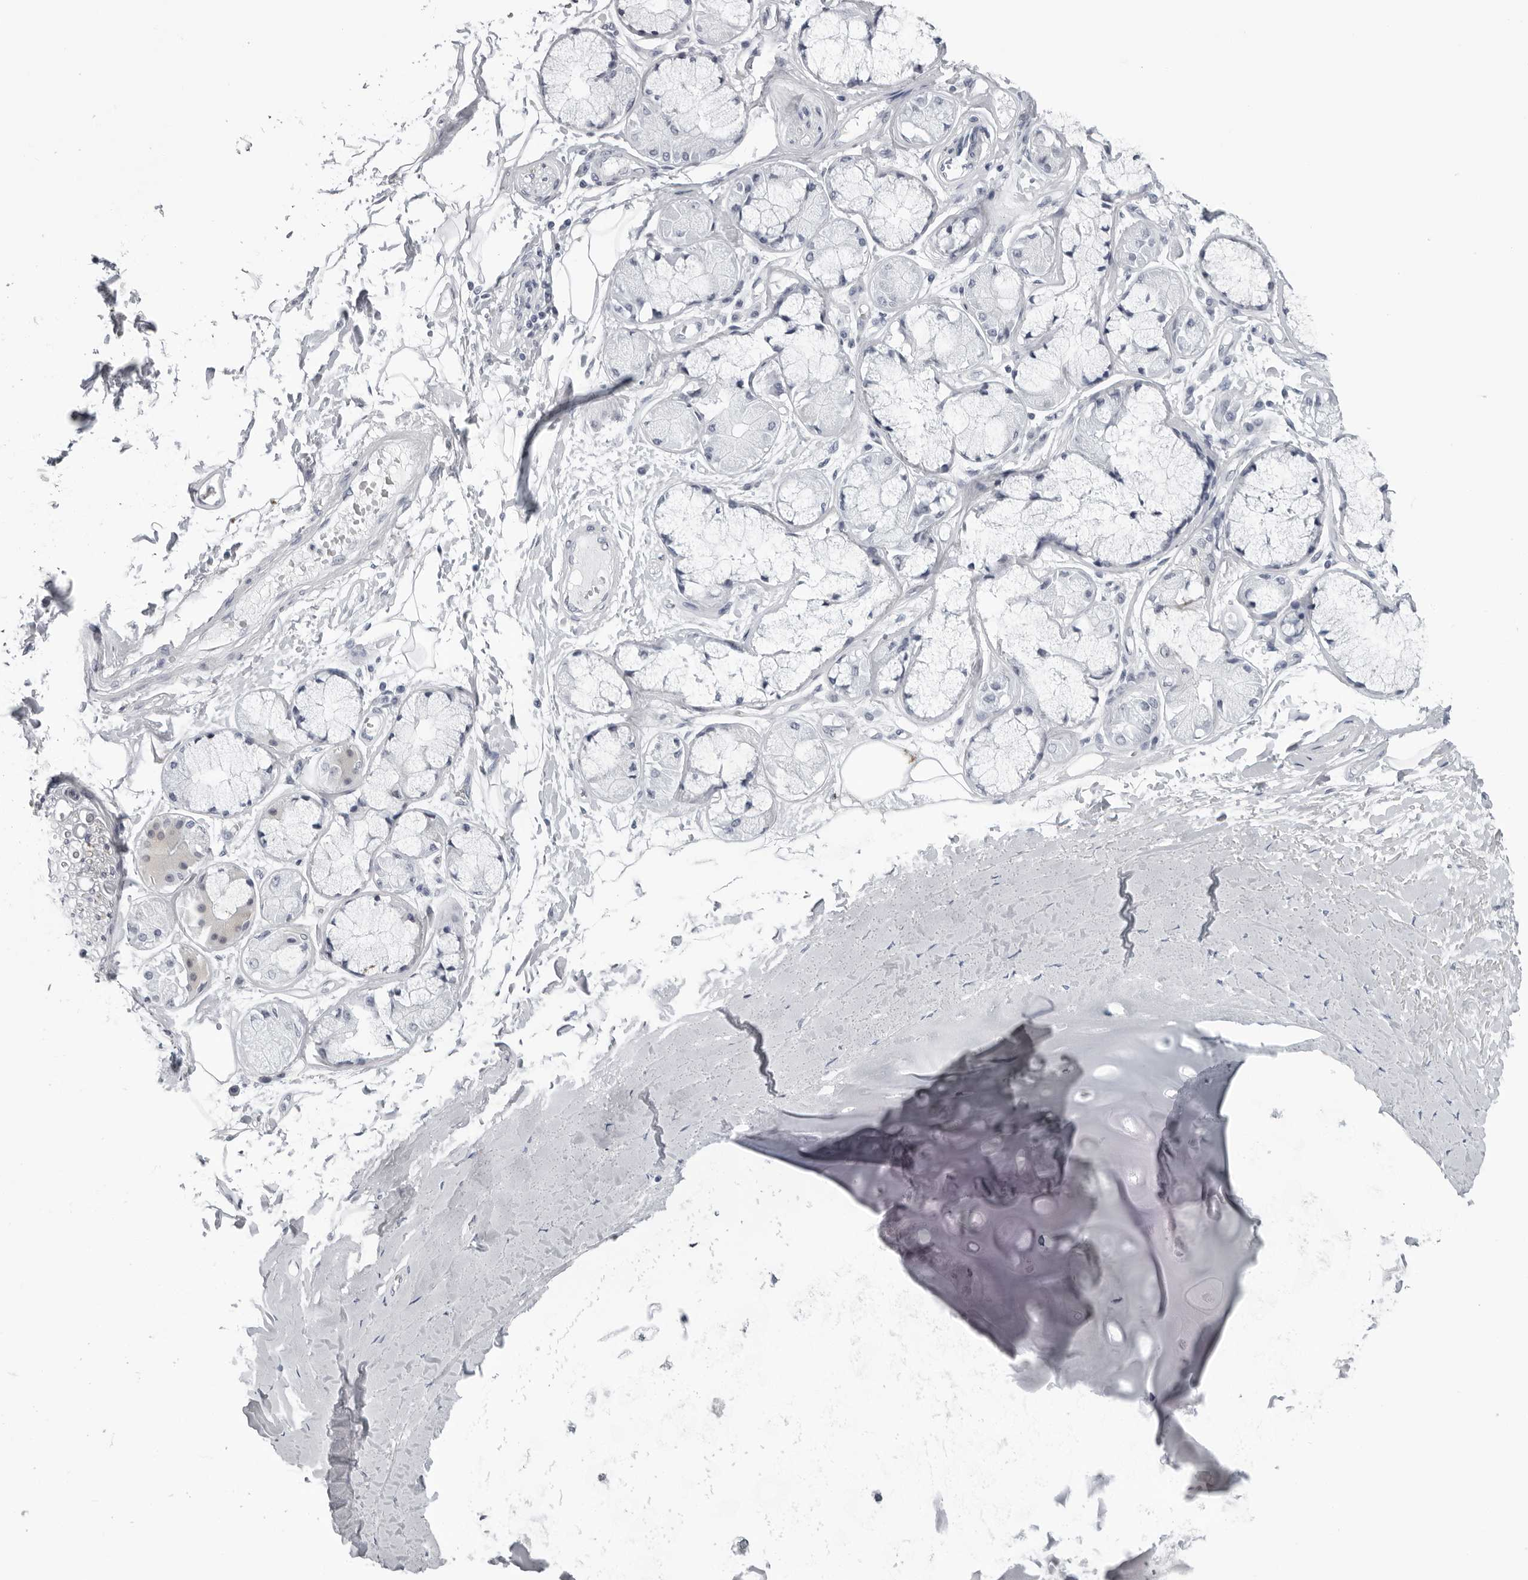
{"staining": {"intensity": "negative", "quantity": "none", "location": "none"}, "tissue": "adipose tissue", "cell_type": "Adipocytes", "image_type": "normal", "snomed": [{"axis": "morphology", "description": "Normal tissue, NOS"}, {"axis": "topography", "description": "Bronchus"}], "caption": "Adipocytes show no significant protein positivity in unremarkable adipose tissue. (IHC, brightfield microscopy, high magnification).", "gene": "OPLAH", "patient": {"sex": "male", "age": 66}}